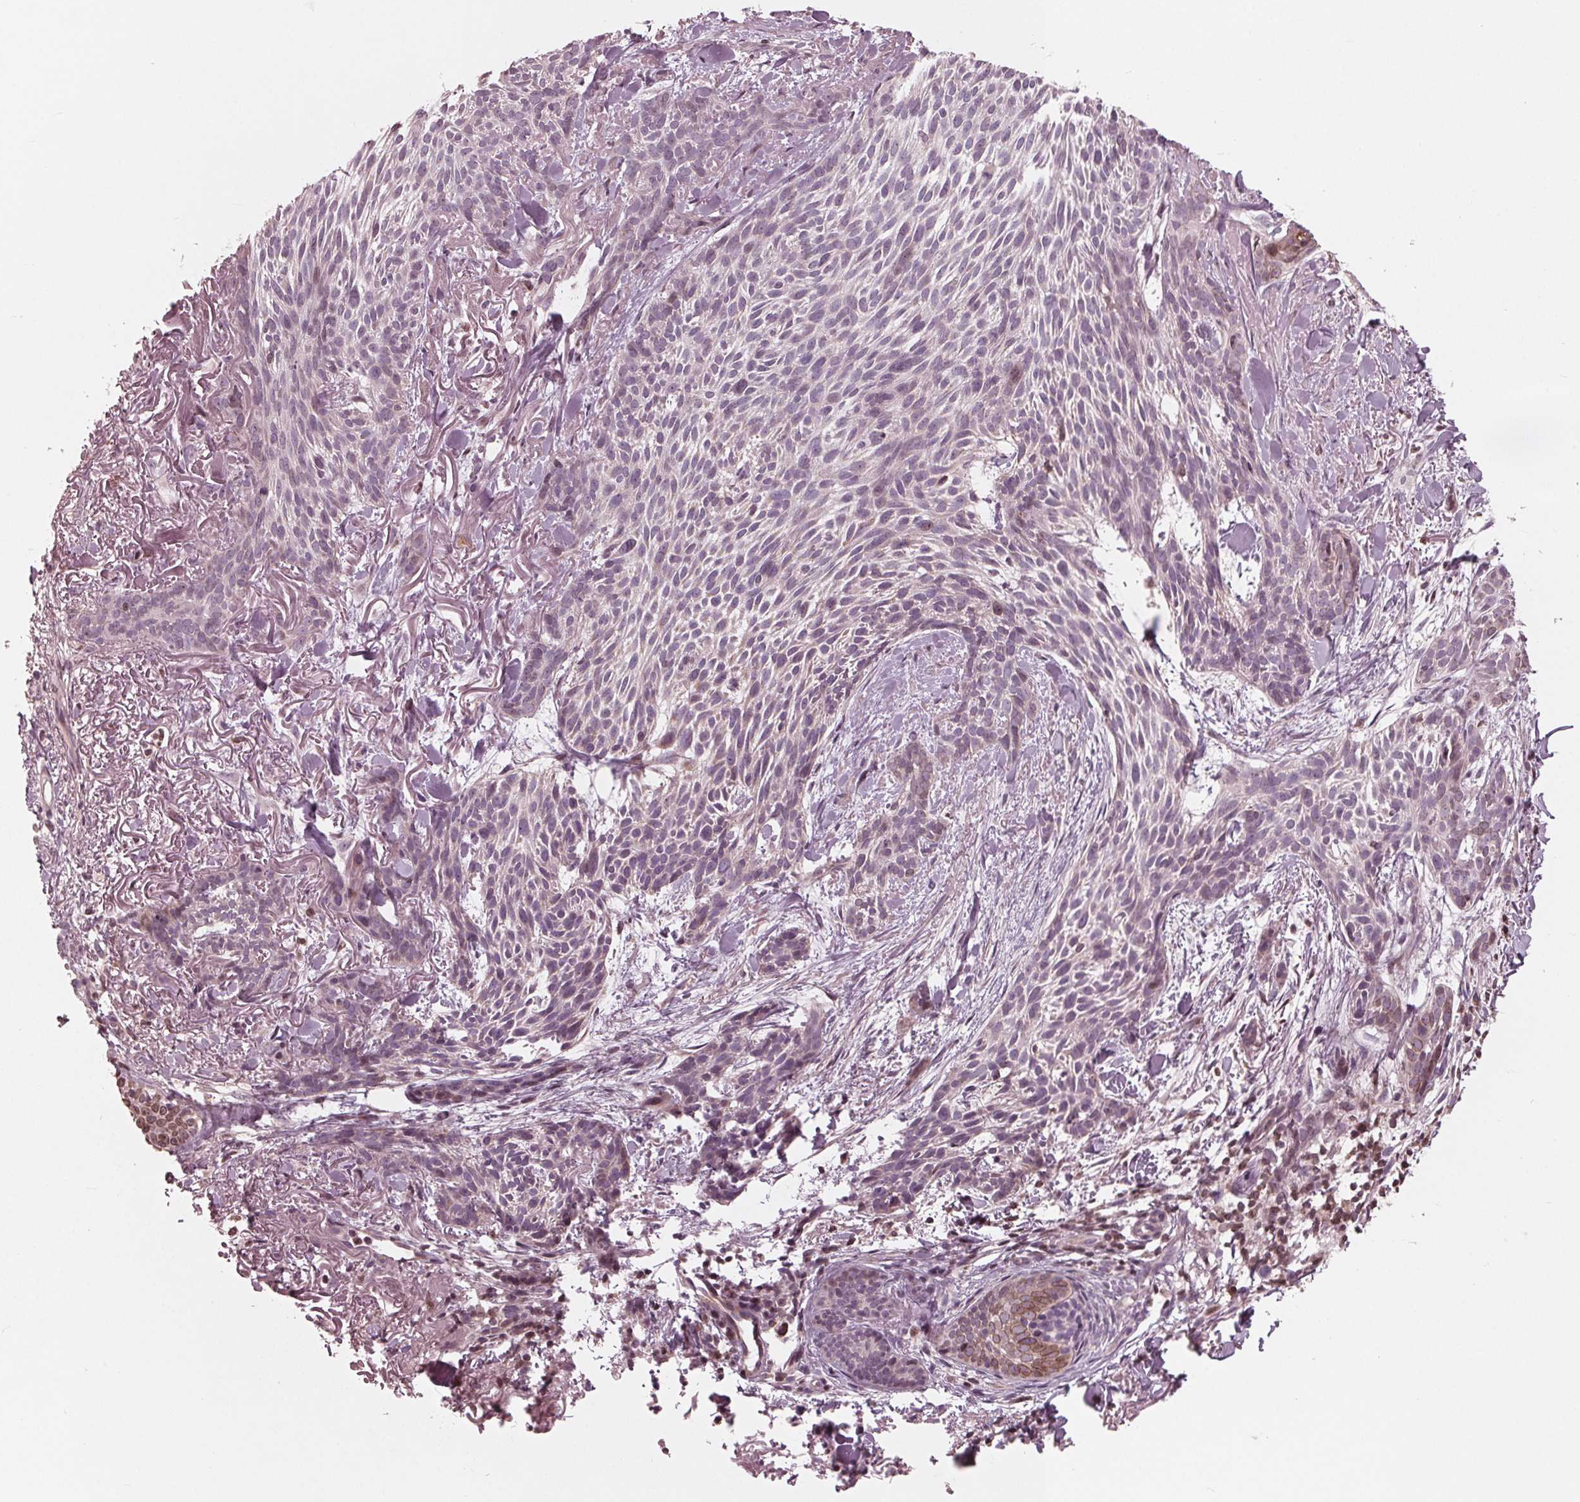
{"staining": {"intensity": "negative", "quantity": "none", "location": "none"}, "tissue": "skin cancer", "cell_type": "Tumor cells", "image_type": "cancer", "snomed": [{"axis": "morphology", "description": "Basal cell carcinoma"}, {"axis": "topography", "description": "Skin"}], "caption": "A histopathology image of human basal cell carcinoma (skin) is negative for staining in tumor cells.", "gene": "NUP210", "patient": {"sex": "female", "age": 78}}